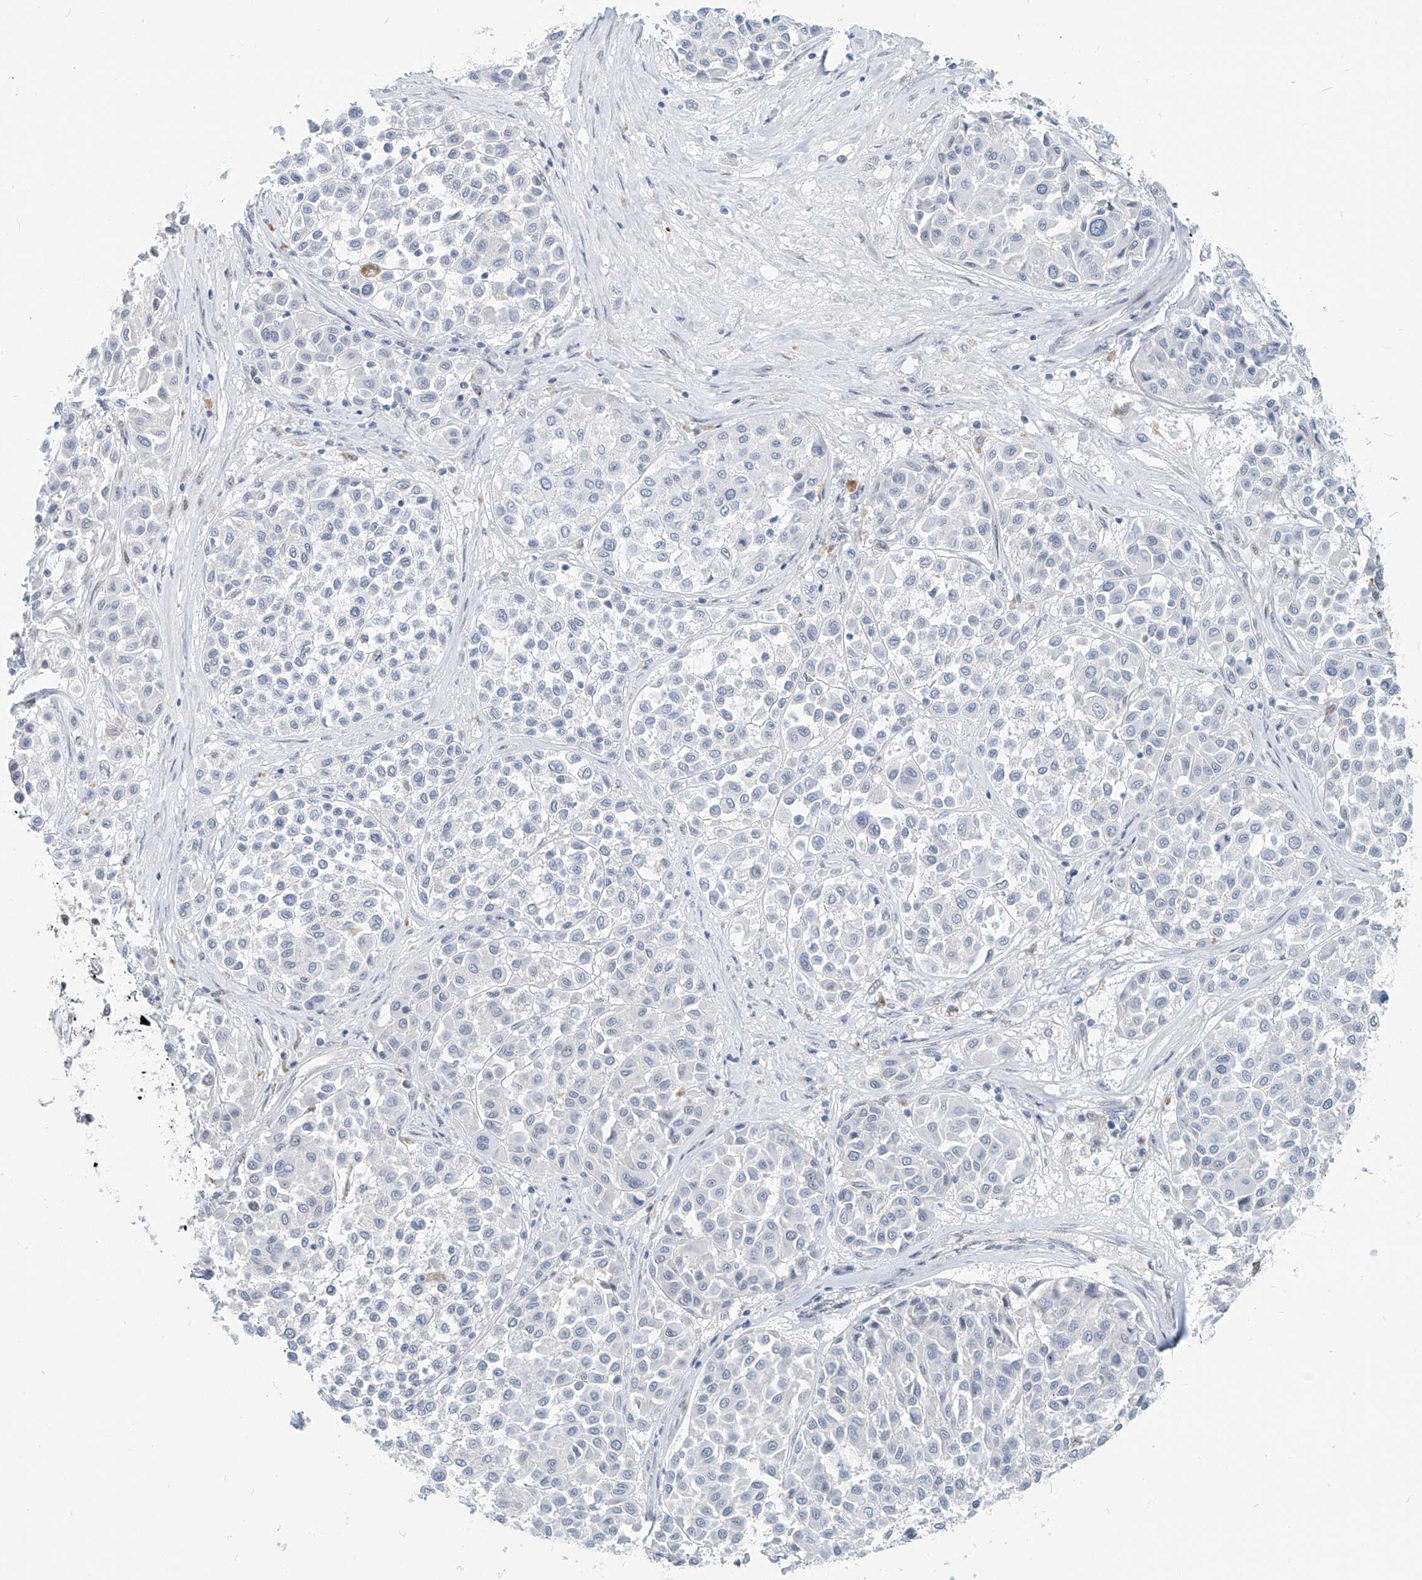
{"staining": {"intensity": "negative", "quantity": "none", "location": "none"}, "tissue": "melanoma", "cell_type": "Tumor cells", "image_type": "cancer", "snomed": [{"axis": "morphology", "description": "Malignant melanoma, Metastatic site"}, {"axis": "topography", "description": "Soft tissue"}], "caption": "An image of melanoma stained for a protein demonstrates no brown staining in tumor cells.", "gene": "SASH1", "patient": {"sex": "male", "age": 41}}